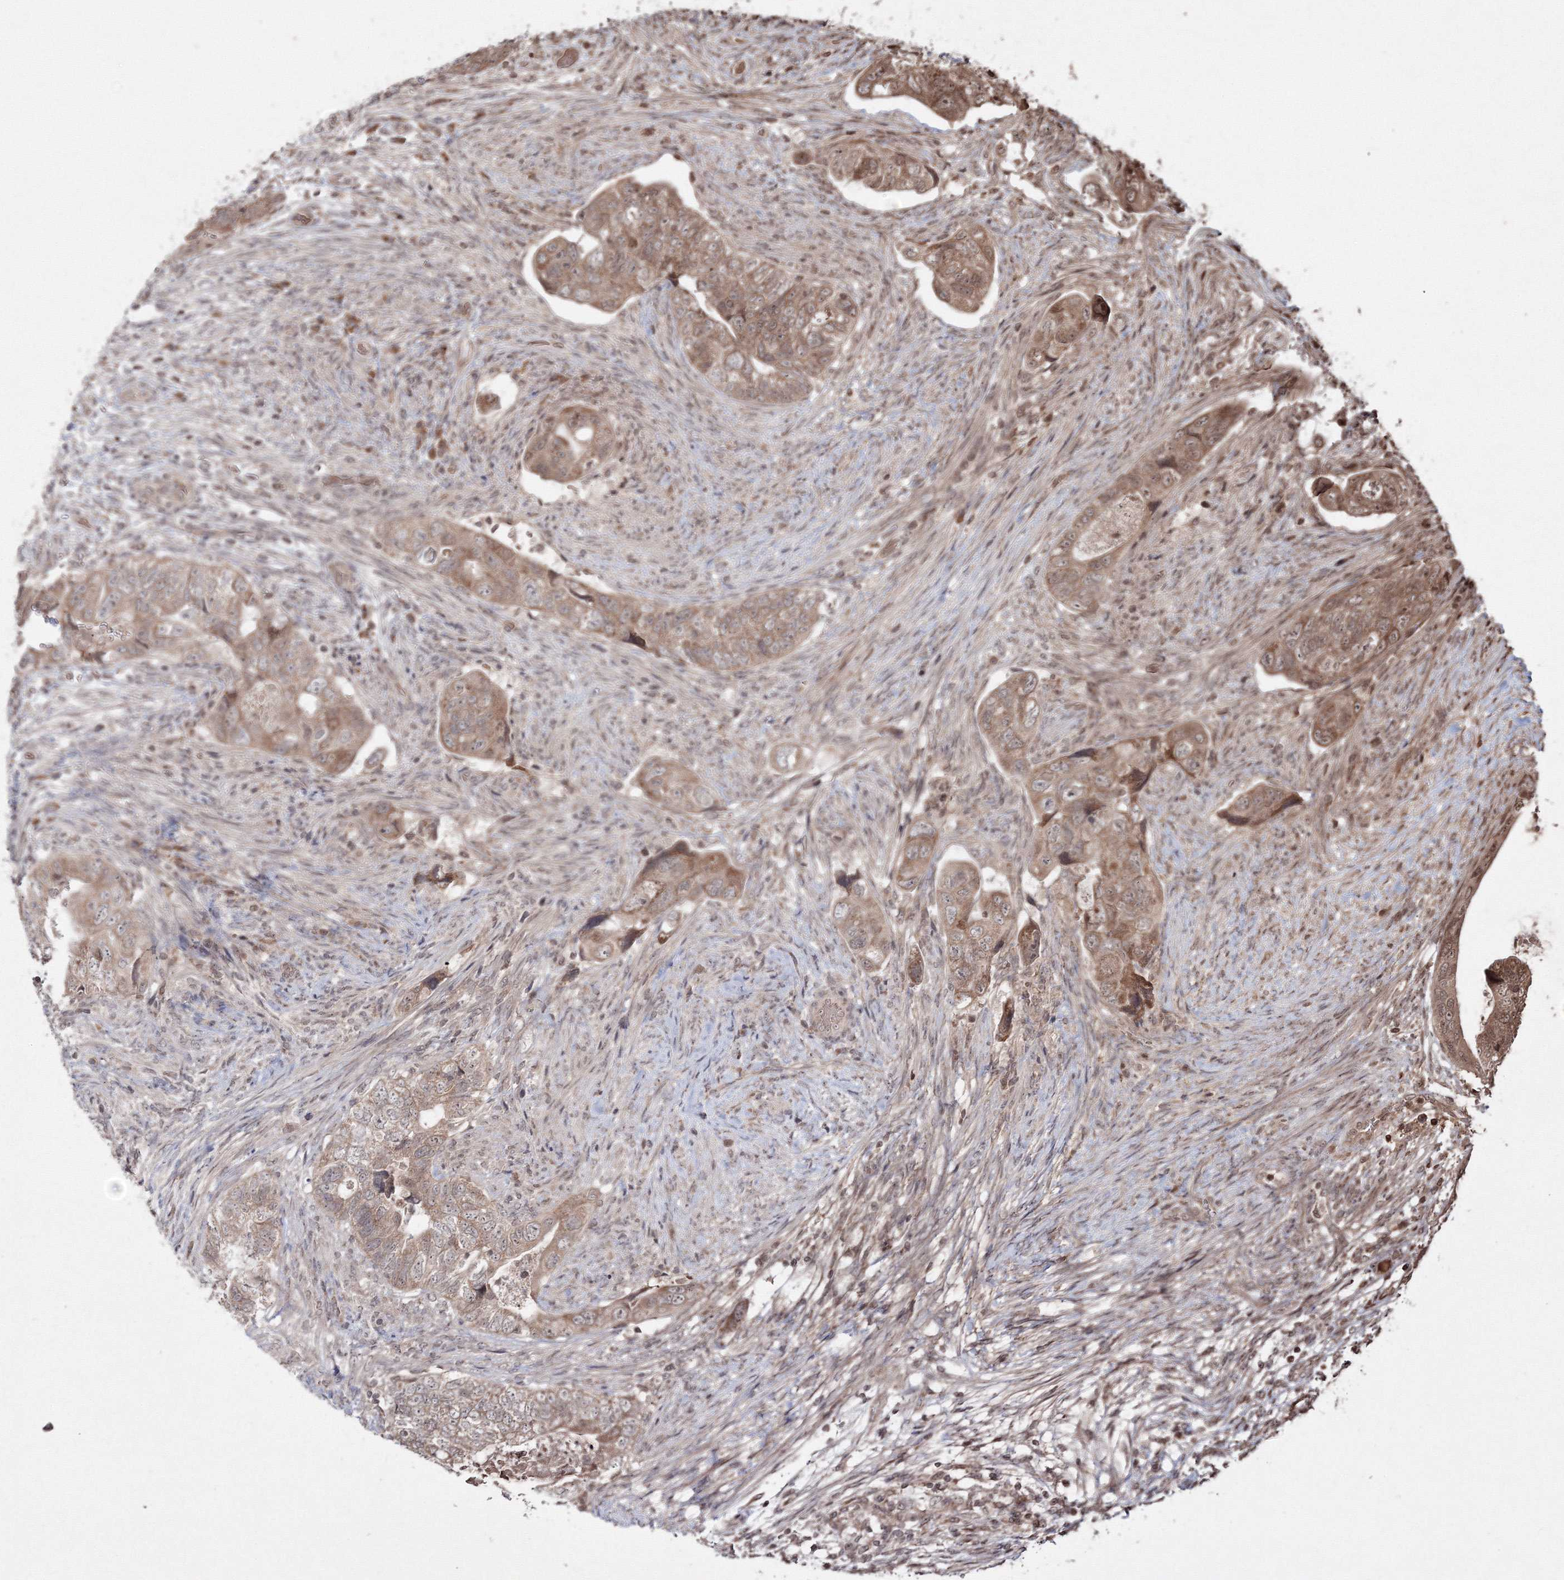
{"staining": {"intensity": "moderate", "quantity": ">75%", "location": "cytoplasmic/membranous,nuclear"}, "tissue": "colorectal cancer", "cell_type": "Tumor cells", "image_type": "cancer", "snomed": [{"axis": "morphology", "description": "Adenocarcinoma, NOS"}, {"axis": "topography", "description": "Rectum"}], "caption": "Immunohistochemistry image of neoplastic tissue: colorectal cancer (adenocarcinoma) stained using IHC shows medium levels of moderate protein expression localized specifically in the cytoplasmic/membranous and nuclear of tumor cells, appearing as a cytoplasmic/membranous and nuclear brown color.", "gene": "PEX13", "patient": {"sex": "male", "age": 63}}